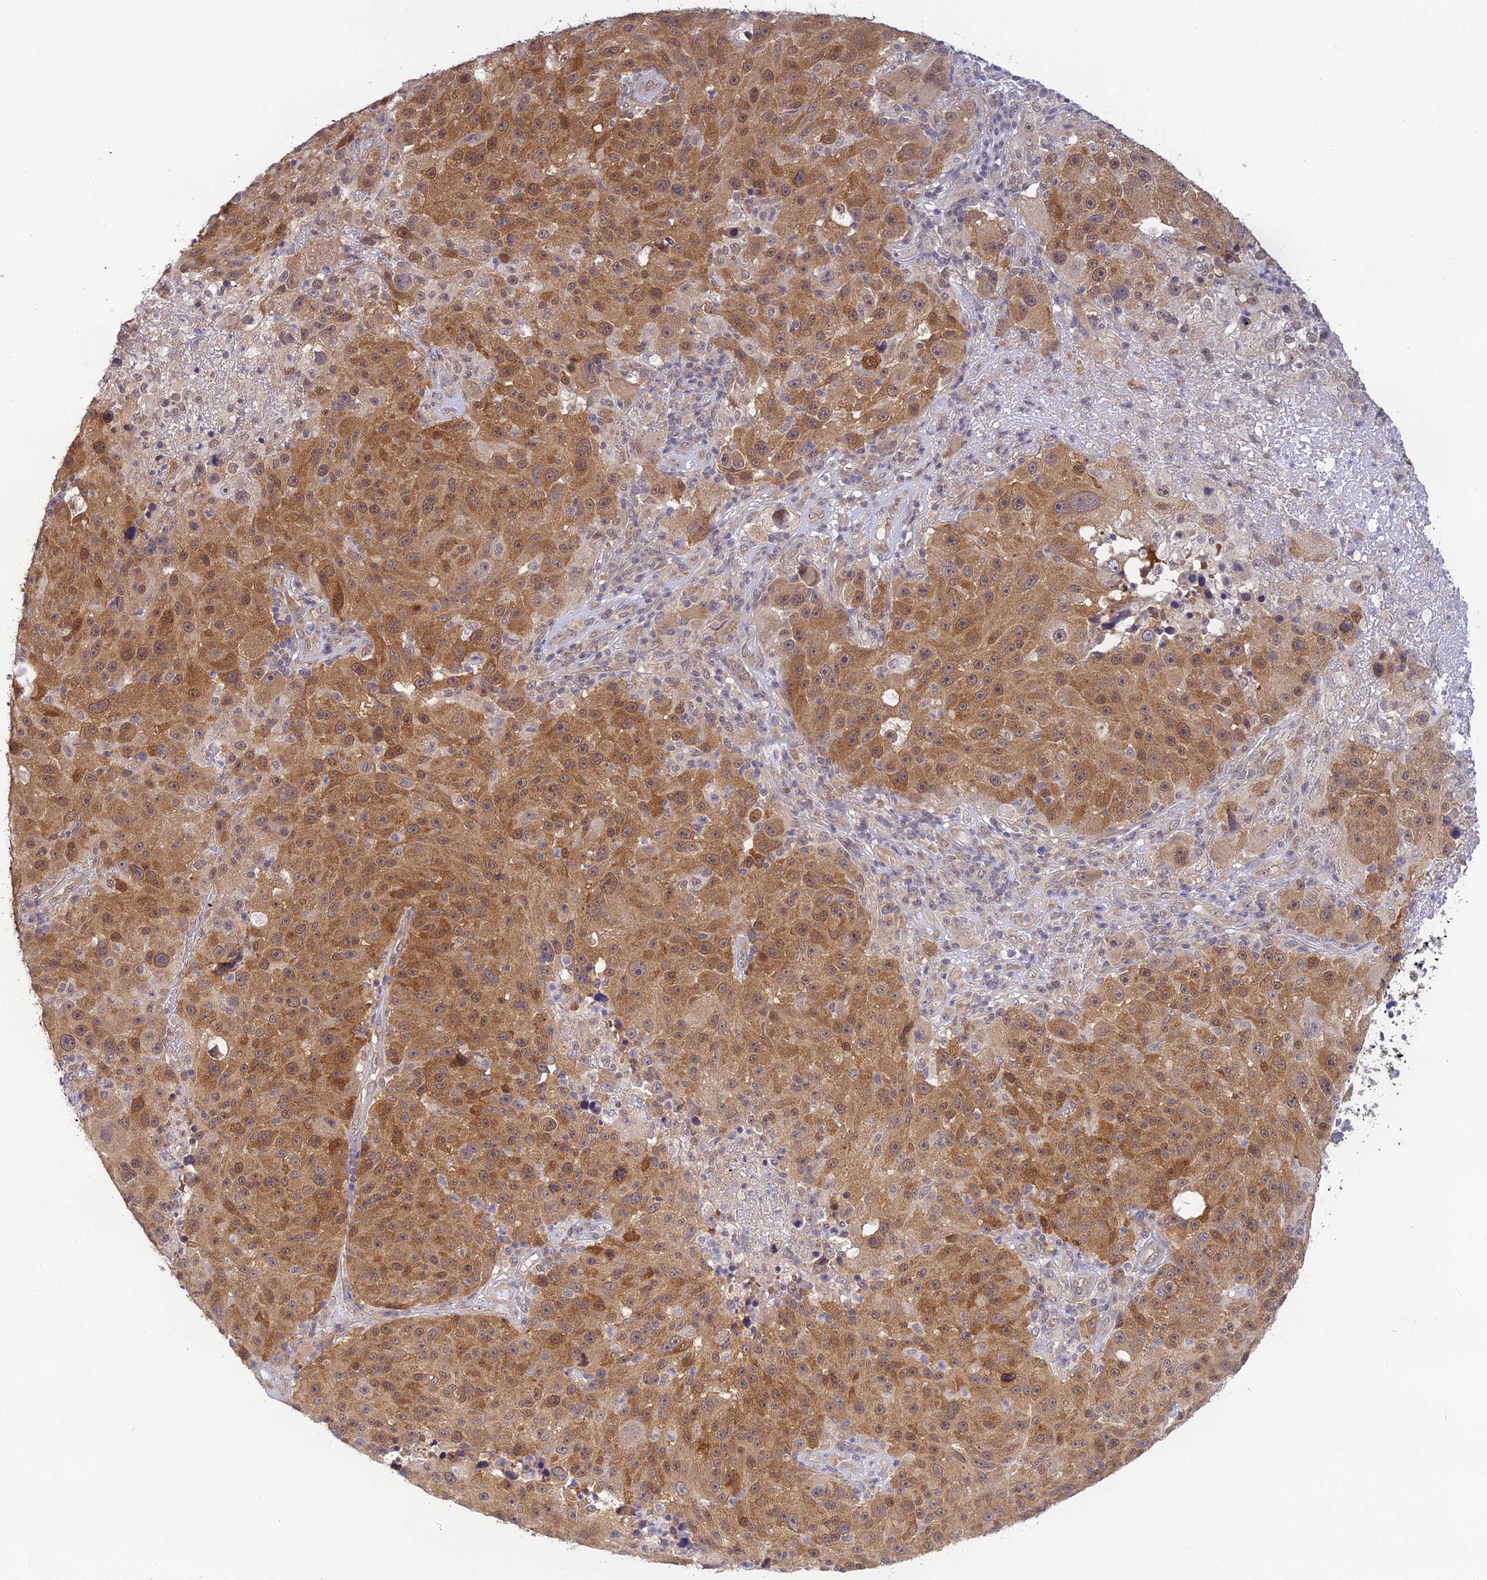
{"staining": {"intensity": "moderate", "quantity": ">75%", "location": "cytoplasmic/membranous,nuclear"}, "tissue": "melanoma", "cell_type": "Tumor cells", "image_type": "cancer", "snomed": [{"axis": "morphology", "description": "Malignant melanoma, NOS"}, {"axis": "topography", "description": "Skin"}], "caption": "Protein expression analysis of human malignant melanoma reveals moderate cytoplasmic/membranous and nuclear staining in about >75% of tumor cells.", "gene": "SKIC8", "patient": {"sex": "male", "age": 53}}